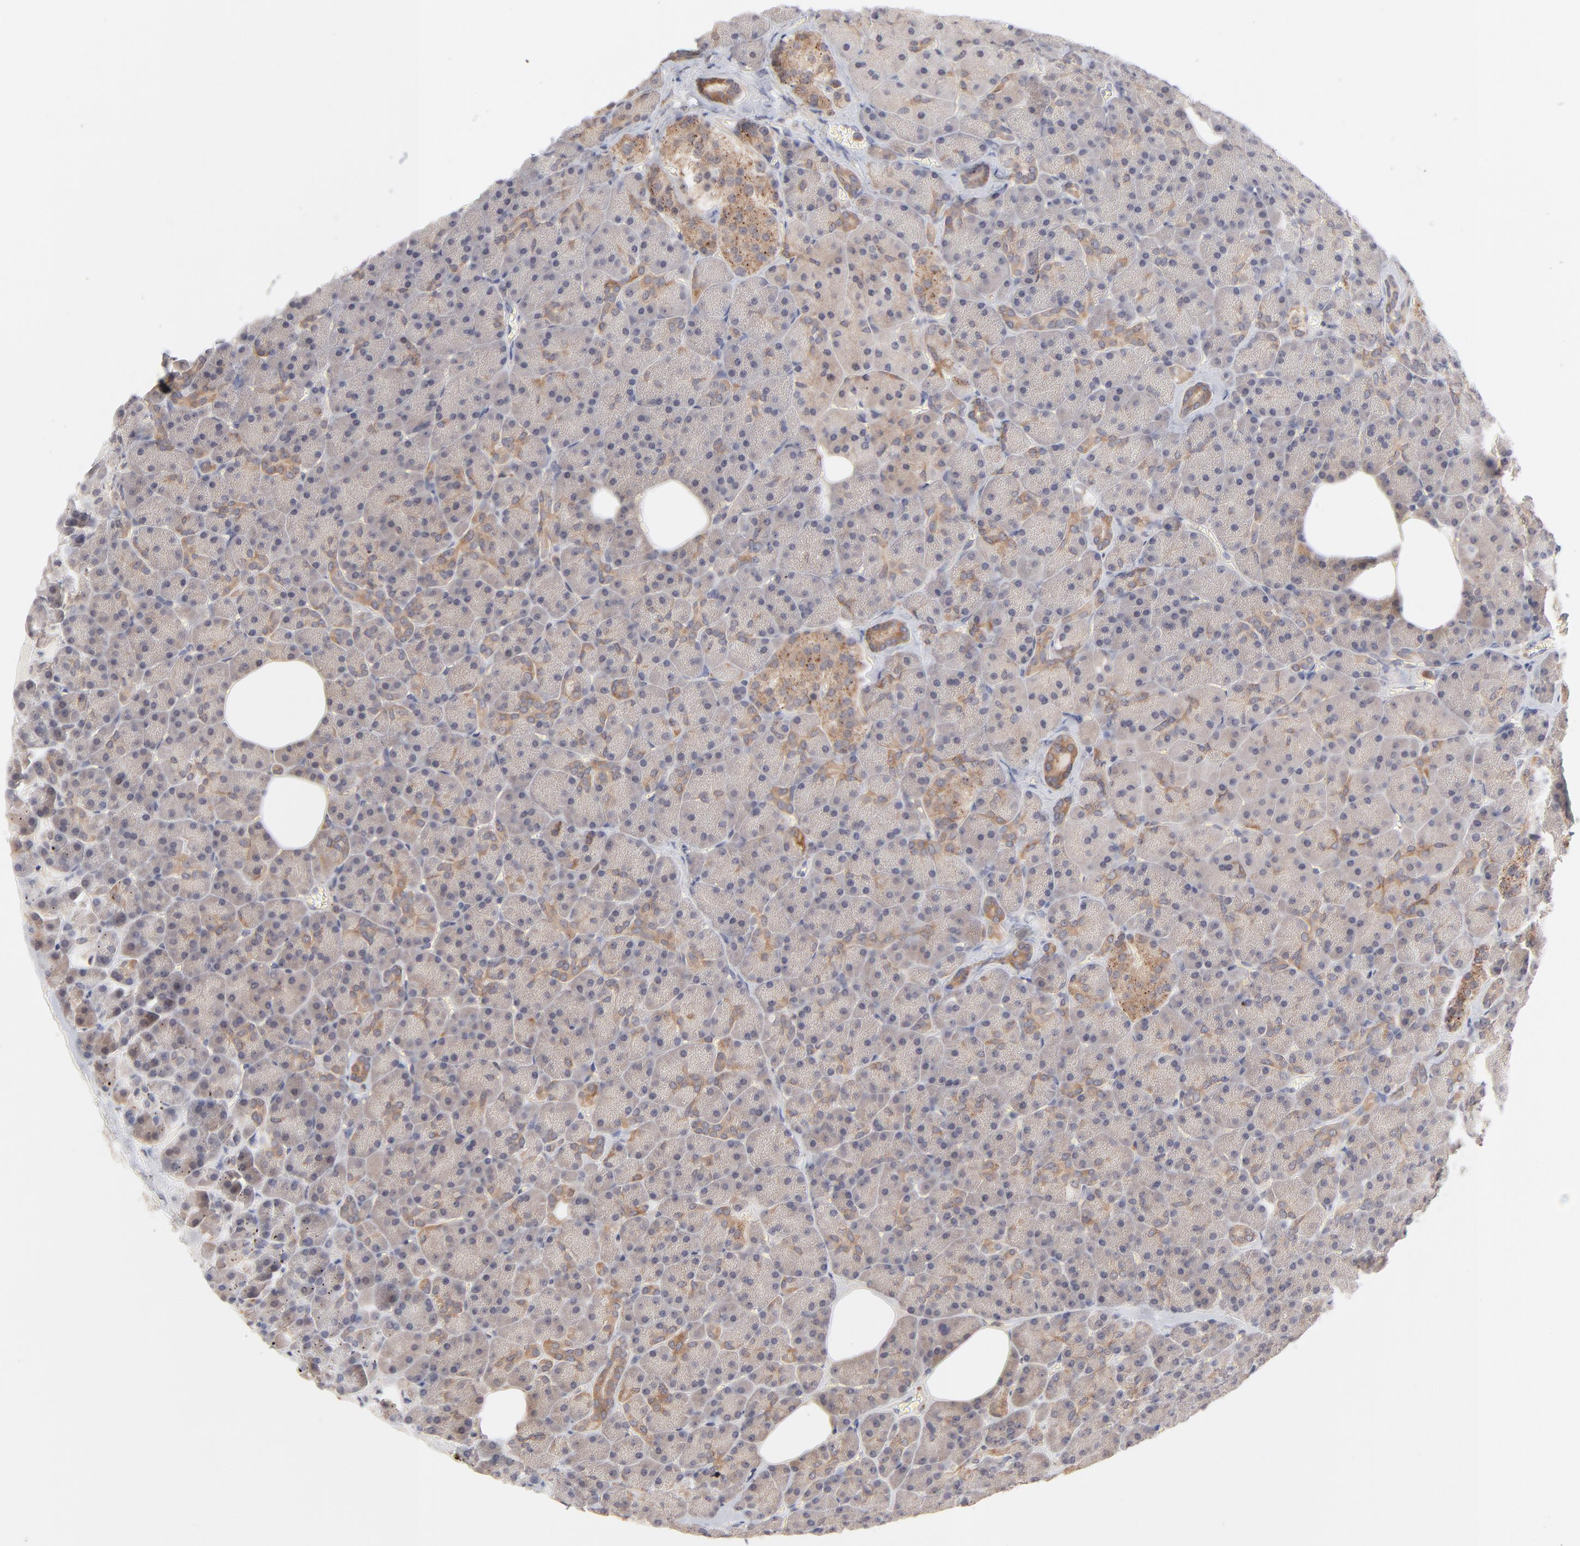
{"staining": {"intensity": "moderate", "quantity": "<25%", "location": "cytoplasmic/membranous"}, "tissue": "pancreas", "cell_type": "Exocrine glandular cells", "image_type": "normal", "snomed": [{"axis": "morphology", "description": "Normal tissue, NOS"}, {"axis": "topography", "description": "Pancreas"}], "caption": "Immunohistochemical staining of benign pancreas exhibits <25% levels of moderate cytoplasmic/membranous protein expression in about <25% of exocrine glandular cells.", "gene": "IVNS1ABP", "patient": {"sex": "female", "age": 35}}